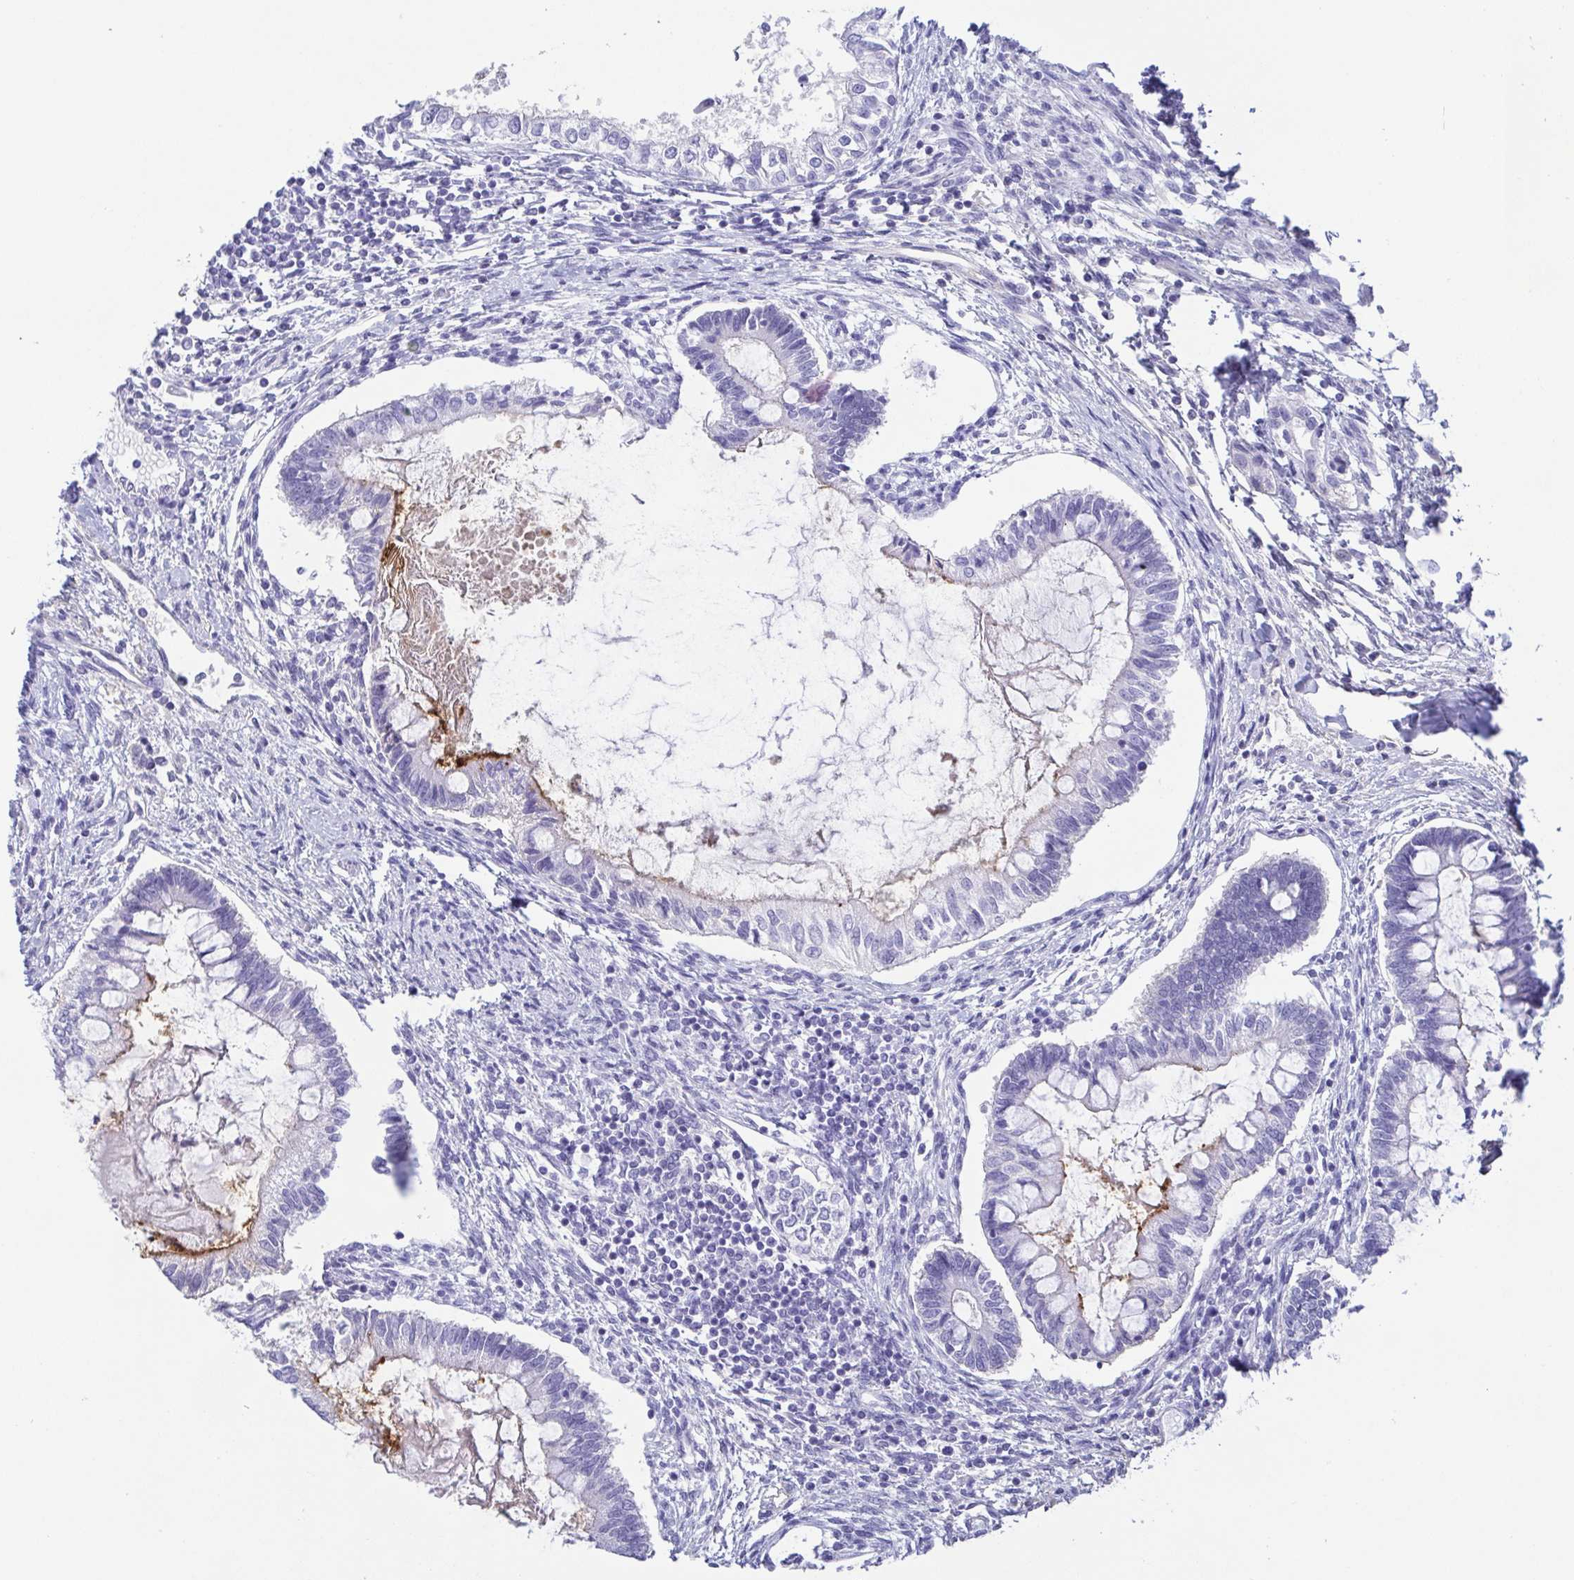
{"staining": {"intensity": "negative", "quantity": "none", "location": "none"}, "tissue": "testis cancer", "cell_type": "Tumor cells", "image_type": "cancer", "snomed": [{"axis": "morphology", "description": "Carcinoma, Embryonal, NOS"}, {"axis": "topography", "description": "Testis"}], "caption": "IHC micrograph of testis cancer (embryonal carcinoma) stained for a protein (brown), which reveals no staining in tumor cells.", "gene": "TREH", "patient": {"sex": "male", "age": 37}}